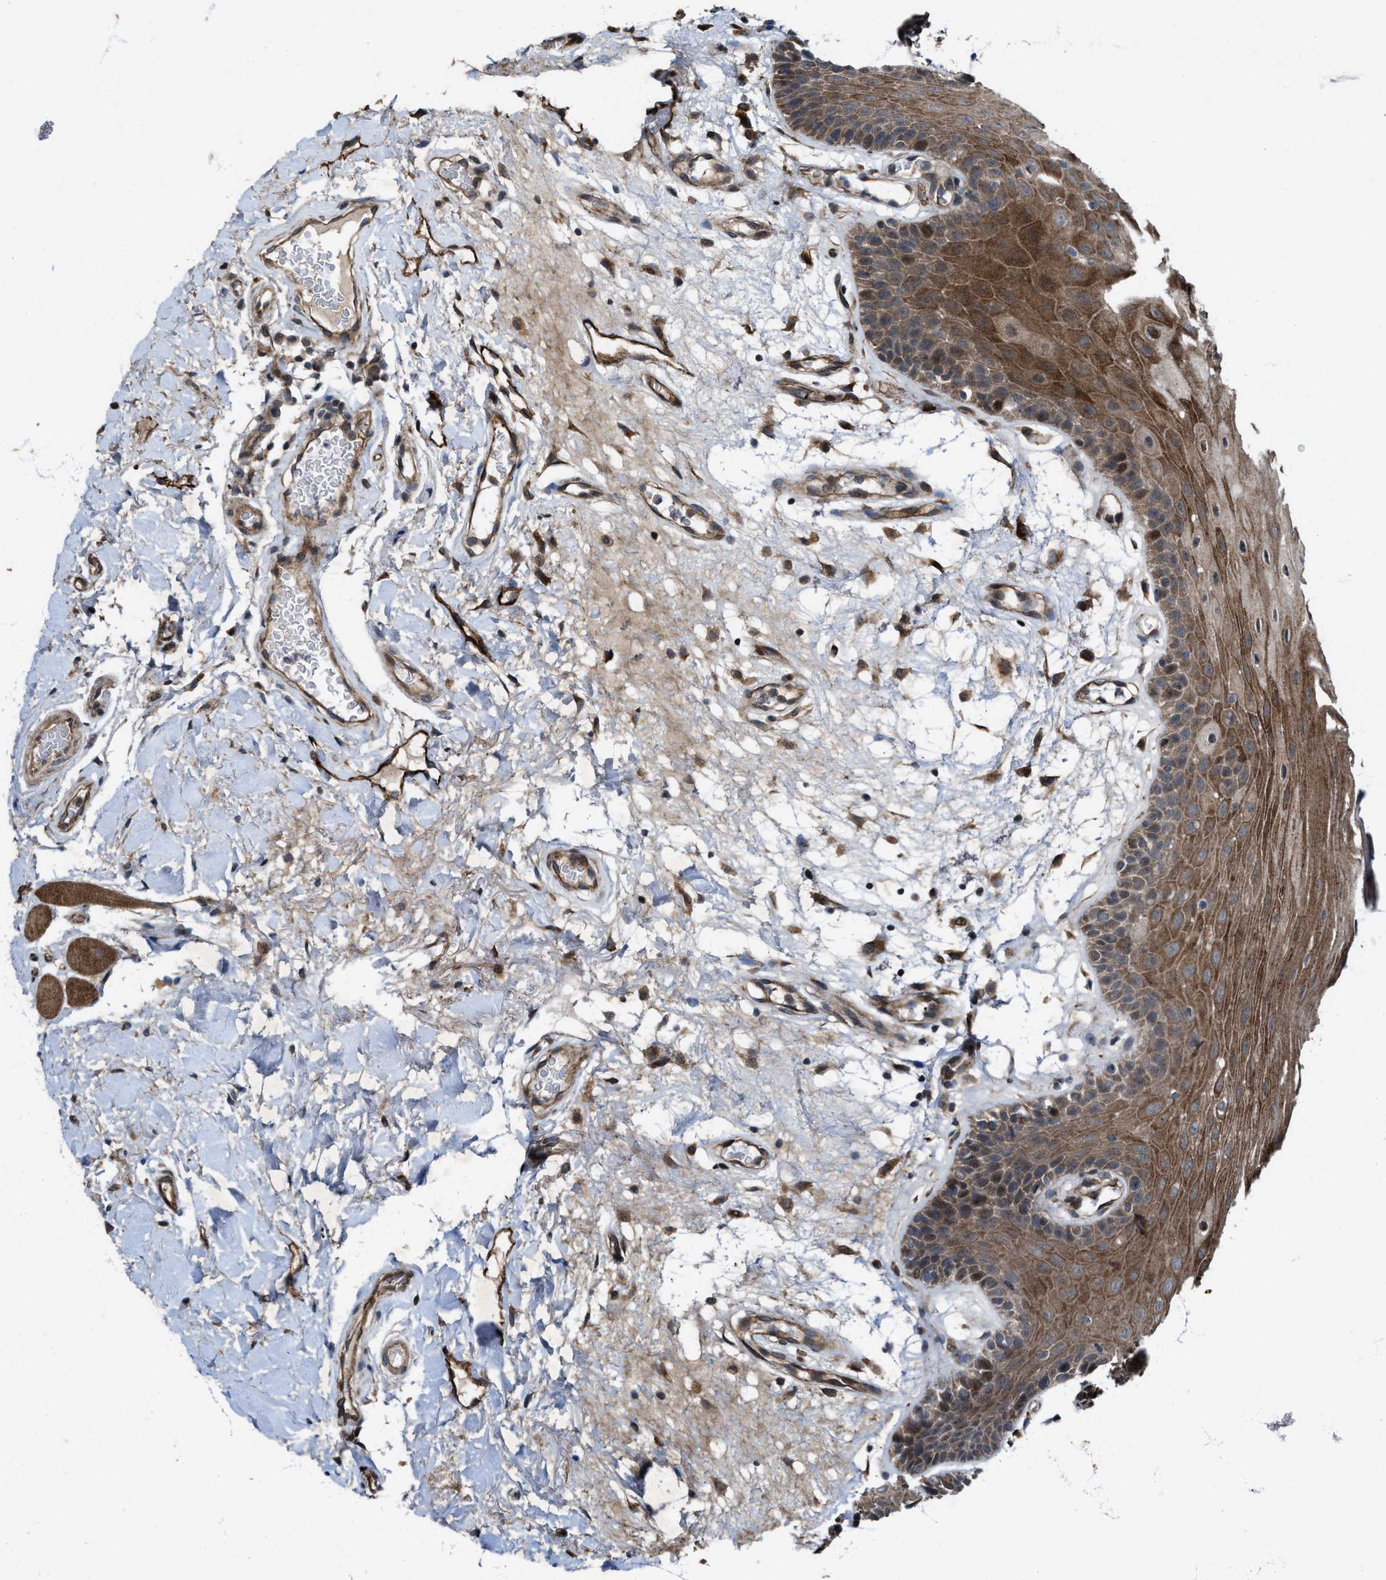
{"staining": {"intensity": "moderate", "quantity": ">75%", "location": "cytoplasmic/membranous"}, "tissue": "oral mucosa", "cell_type": "Squamous epithelial cells", "image_type": "normal", "snomed": [{"axis": "morphology", "description": "Normal tissue, NOS"}, {"axis": "morphology", "description": "Squamous cell carcinoma, NOS"}, {"axis": "topography", "description": "Oral tissue"}, {"axis": "topography", "description": "Head-Neck"}], "caption": "Immunohistochemistry (IHC) photomicrograph of normal oral mucosa: oral mucosa stained using immunohistochemistry shows medium levels of moderate protein expression localized specifically in the cytoplasmic/membranous of squamous epithelial cells, appearing as a cytoplasmic/membranous brown color.", "gene": "LRRC72", "patient": {"sex": "male", "age": 71}}